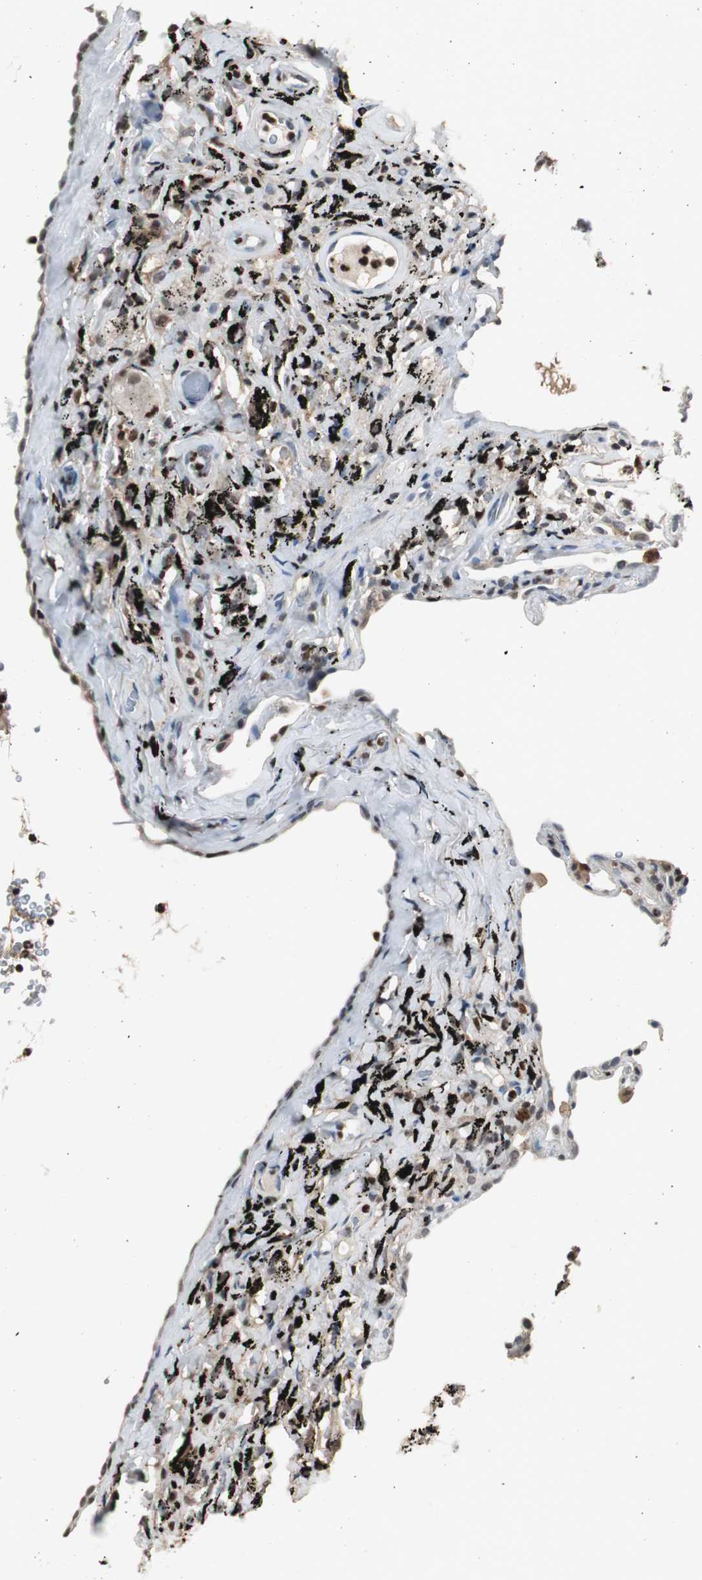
{"staining": {"intensity": "moderate", "quantity": "<25%", "location": "nuclear"}, "tissue": "lung", "cell_type": "Alveolar cells", "image_type": "normal", "snomed": [{"axis": "morphology", "description": "Normal tissue, NOS"}, {"axis": "topography", "description": "Lung"}], "caption": "There is low levels of moderate nuclear positivity in alveolar cells of benign lung, as demonstrated by immunohistochemical staining (brown color).", "gene": "FEN1", "patient": {"sex": "male", "age": 59}}